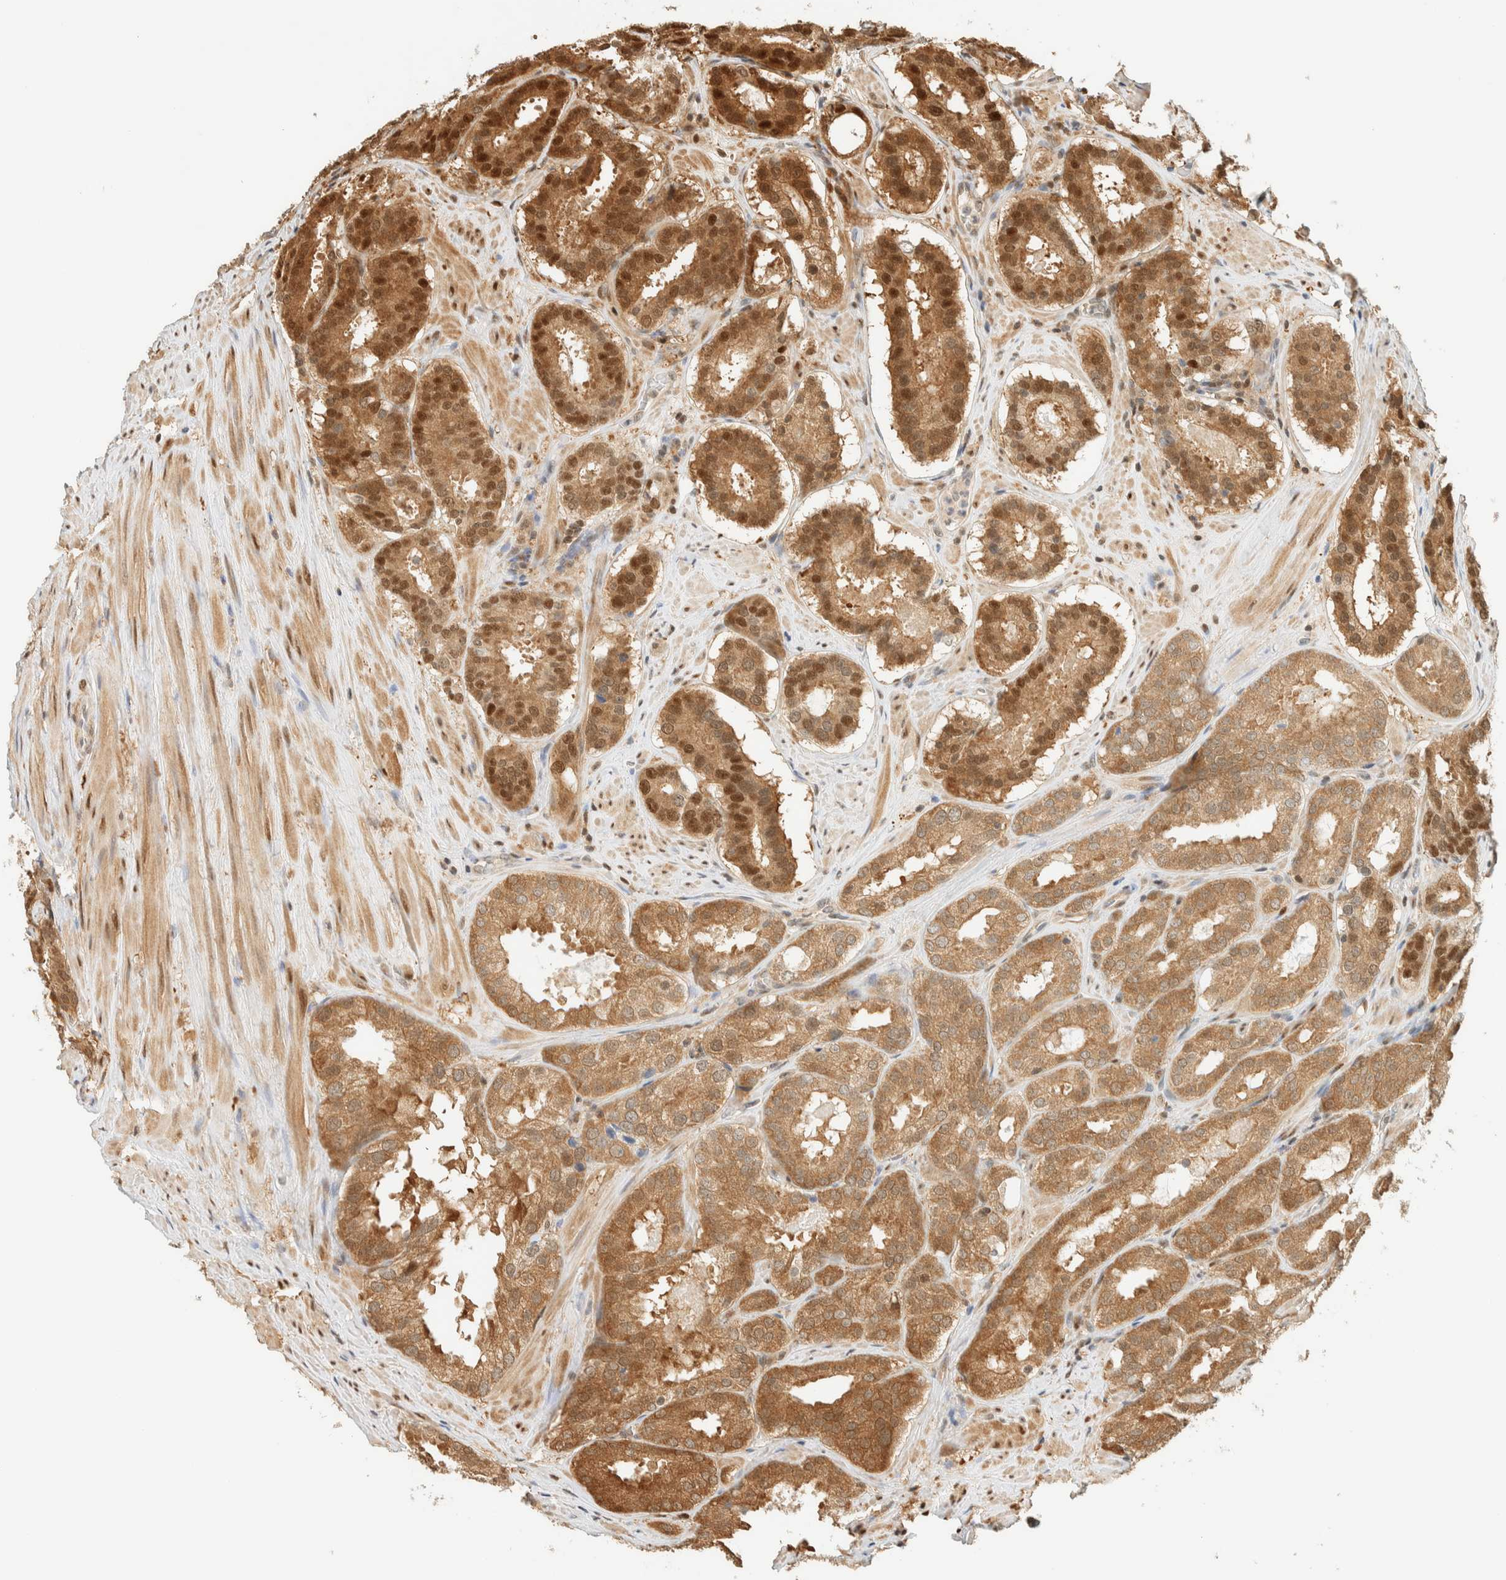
{"staining": {"intensity": "moderate", "quantity": ">75%", "location": "cytoplasmic/membranous,nuclear"}, "tissue": "prostate cancer", "cell_type": "Tumor cells", "image_type": "cancer", "snomed": [{"axis": "morphology", "description": "Adenocarcinoma, Low grade"}, {"axis": "topography", "description": "Prostate"}], "caption": "Immunohistochemistry histopathology image of neoplastic tissue: prostate adenocarcinoma (low-grade) stained using IHC exhibits medium levels of moderate protein expression localized specifically in the cytoplasmic/membranous and nuclear of tumor cells, appearing as a cytoplasmic/membranous and nuclear brown color.", "gene": "ZBTB37", "patient": {"sex": "male", "age": 69}}